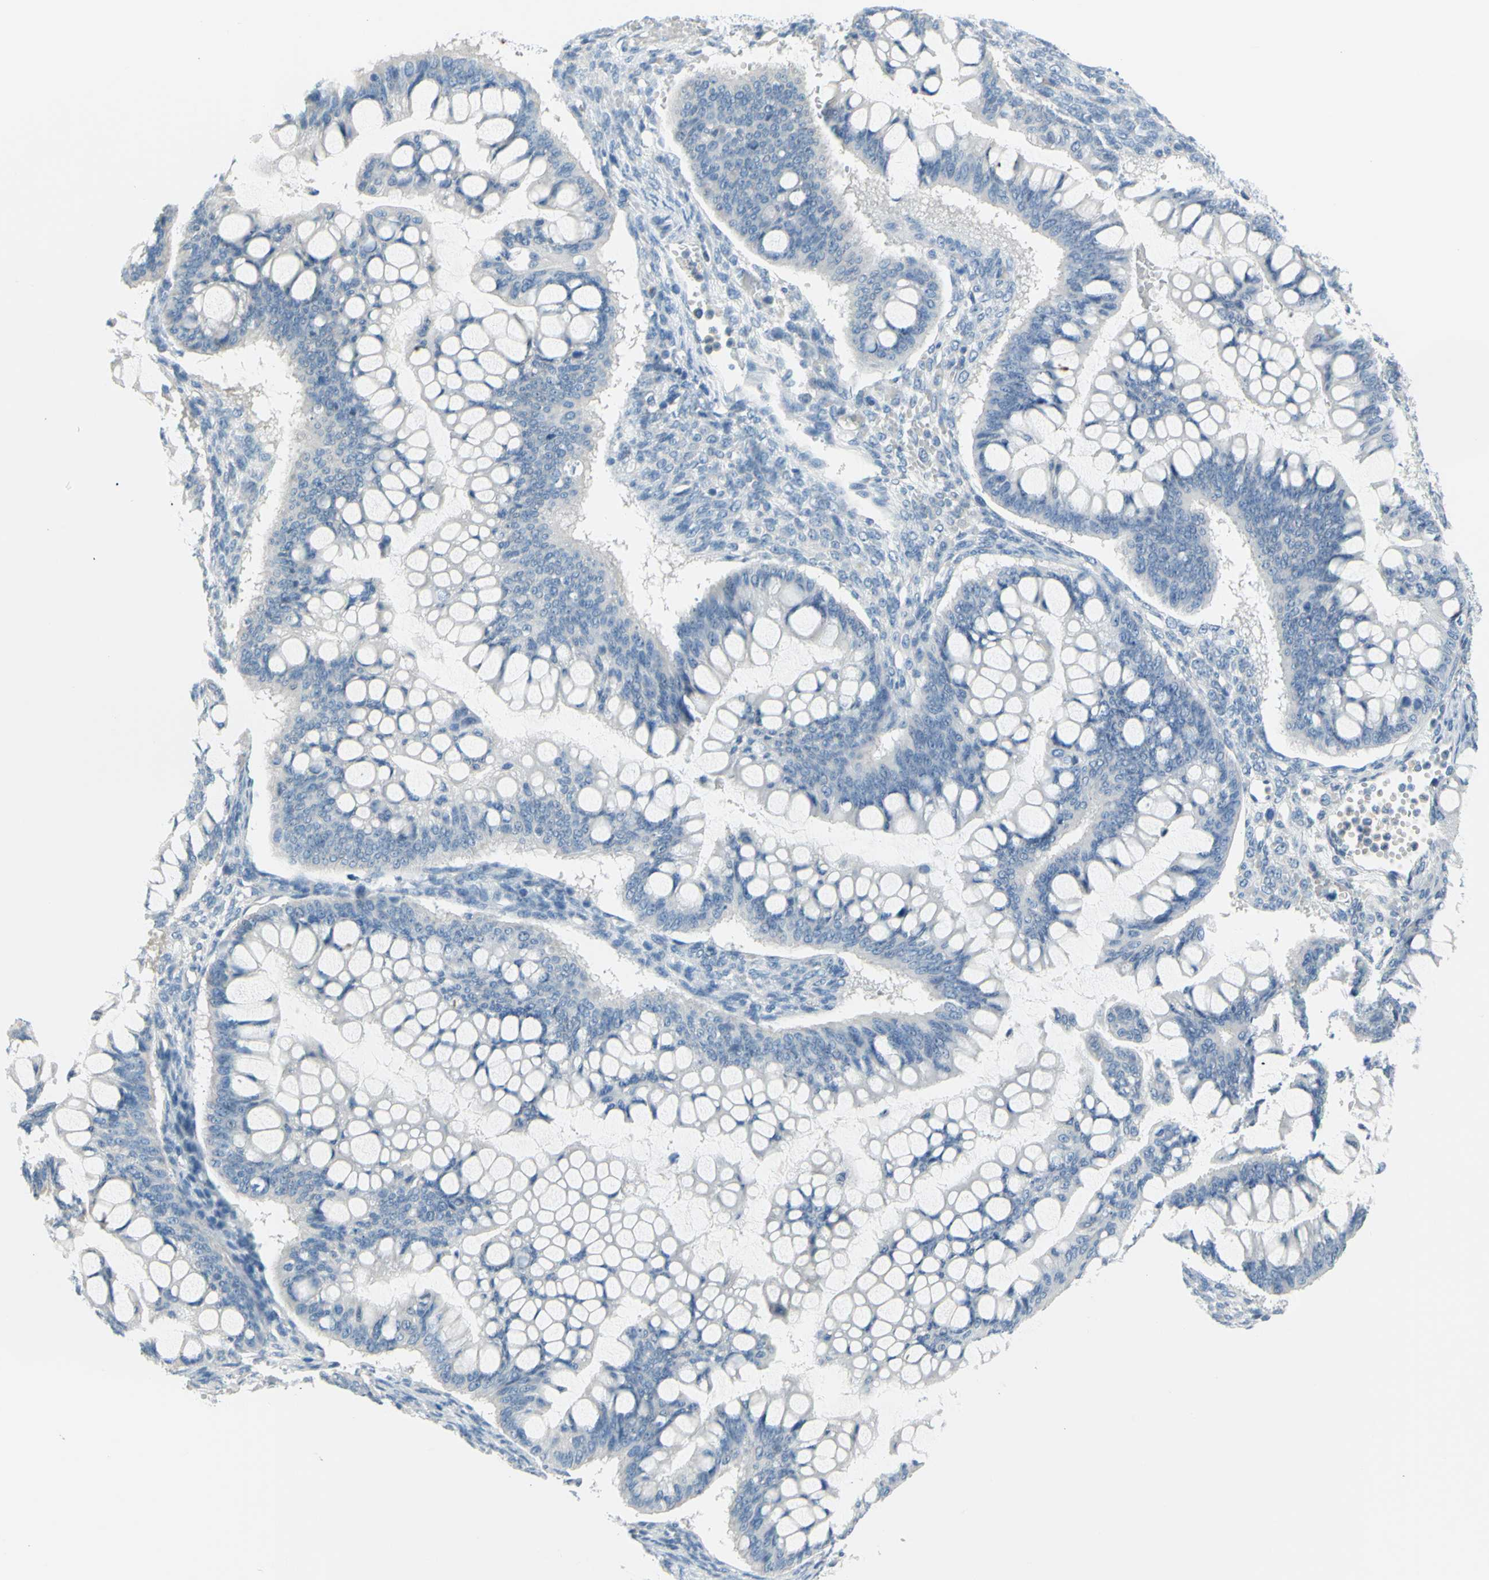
{"staining": {"intensity": "negative", "quantity": "none", "location": "none"}, "tissue": "ovarian cancer", "cell_type": "Tumor cells", "image_type": "cancer", "snomed": [{"axis": "morphology", "description": "Cystadenocarcinoma, mucinous, NOS"}, {"axis": "topography", "description": "Ovary"}], "caption": "DAB immunohistochemical staining of ovarian cancer (mucinous cystadenocarcinoma) demonstrates no significant positivity in tumor cells.", "gene": "DCT", "patient": {"sex": "female", "age": 73}}